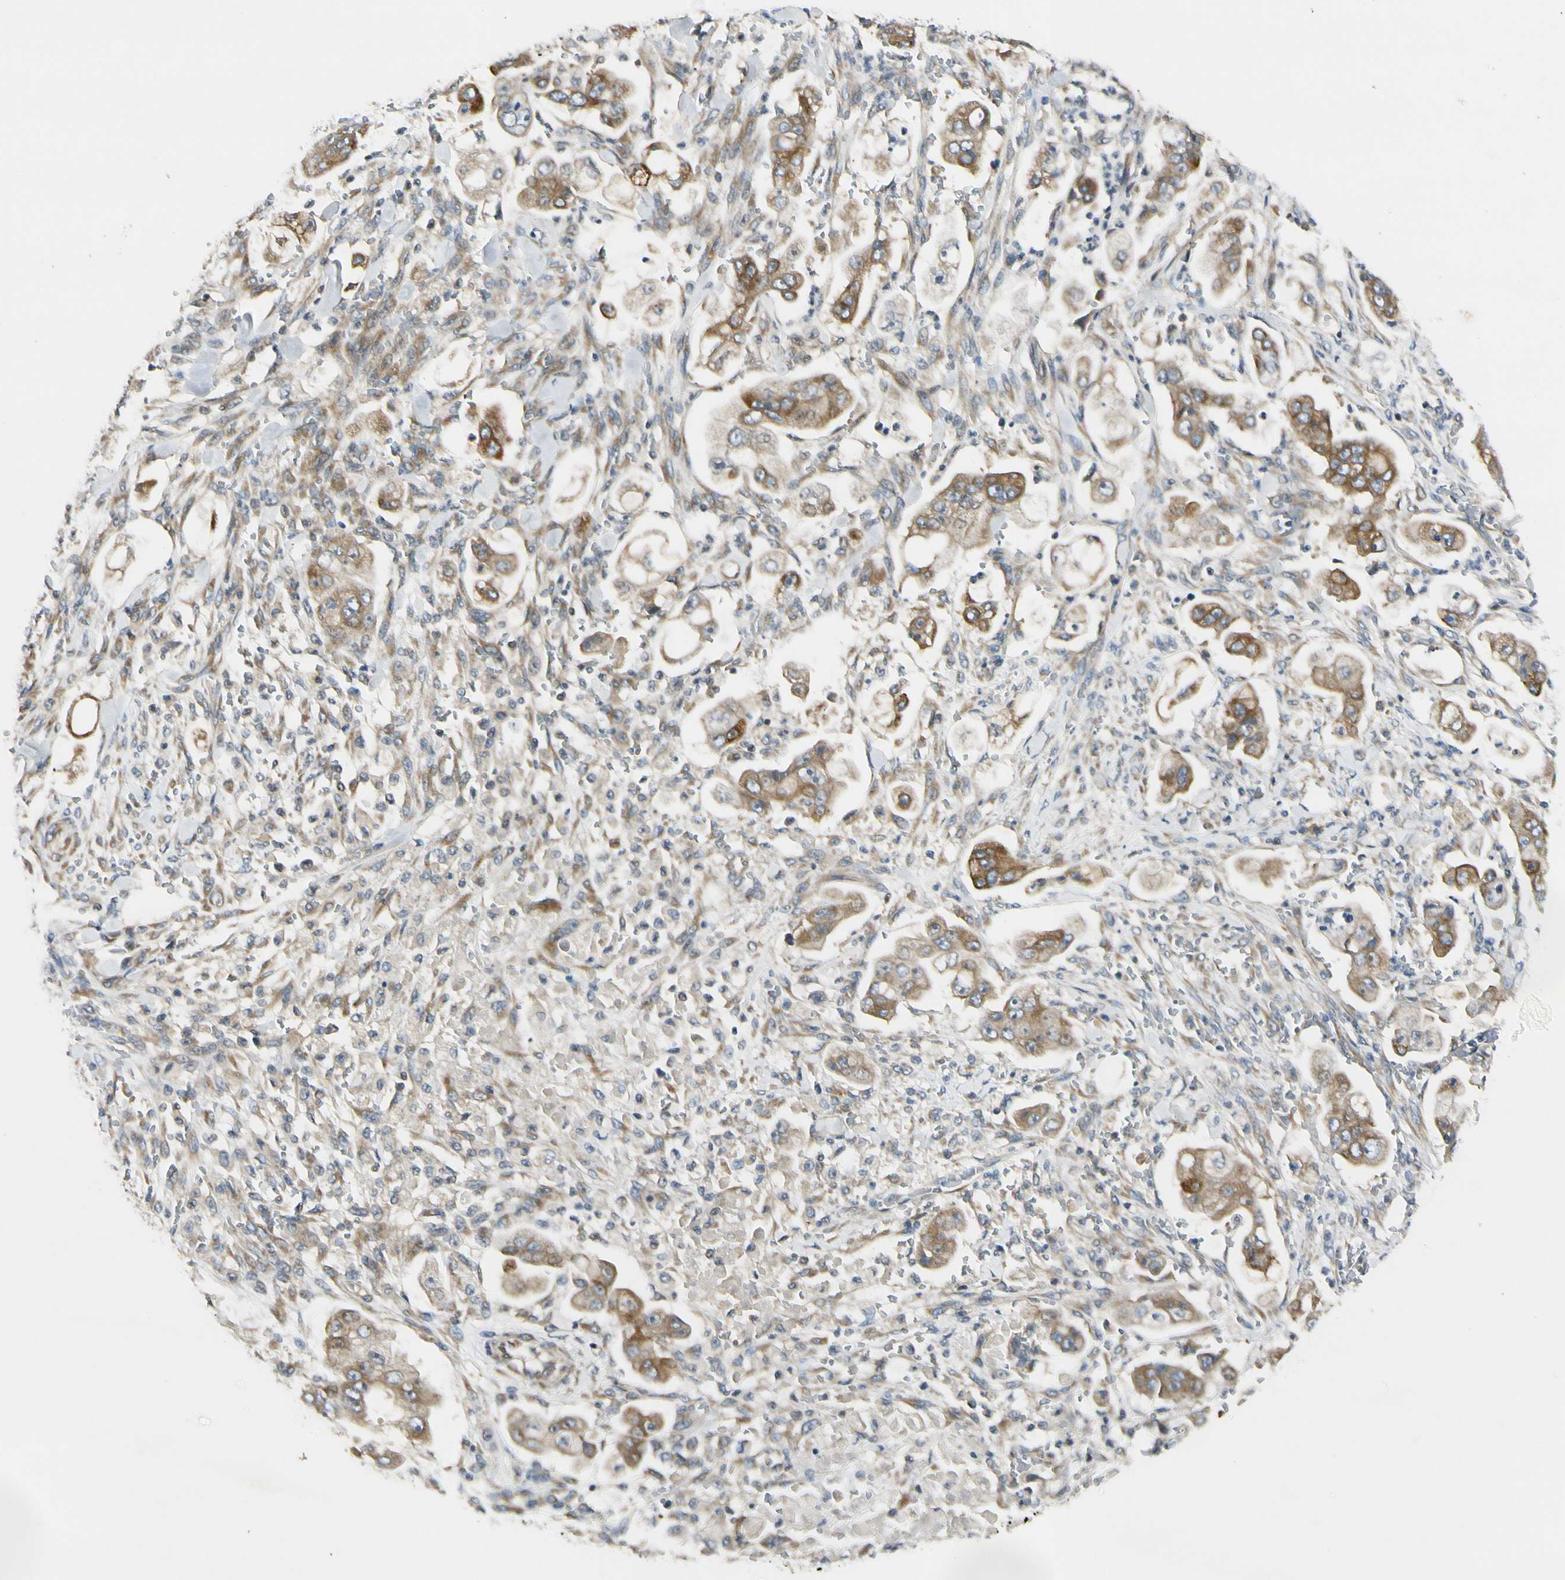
{"staining": {"intensity": "moderate", "quantity": ">75%", "location": "cytoplasmic/membranous"}, "tissue": "stomach cancer", "cell_type": "Tumor cells", "image_type": "cancer", "snomed": [{"axis": "morphology", "description": "Adenocarcinoma, NOS"}, {"axis": "topography", "description": "Stomach"}], "caption": "The histopathology image exhibits a brown stain indicating the presence of a protein in the cytoplasmic/membranous of tumor cells in stomach cancer.", "gene": "RPS6KB2", "patient": {"sex": "male", "age": 62}}